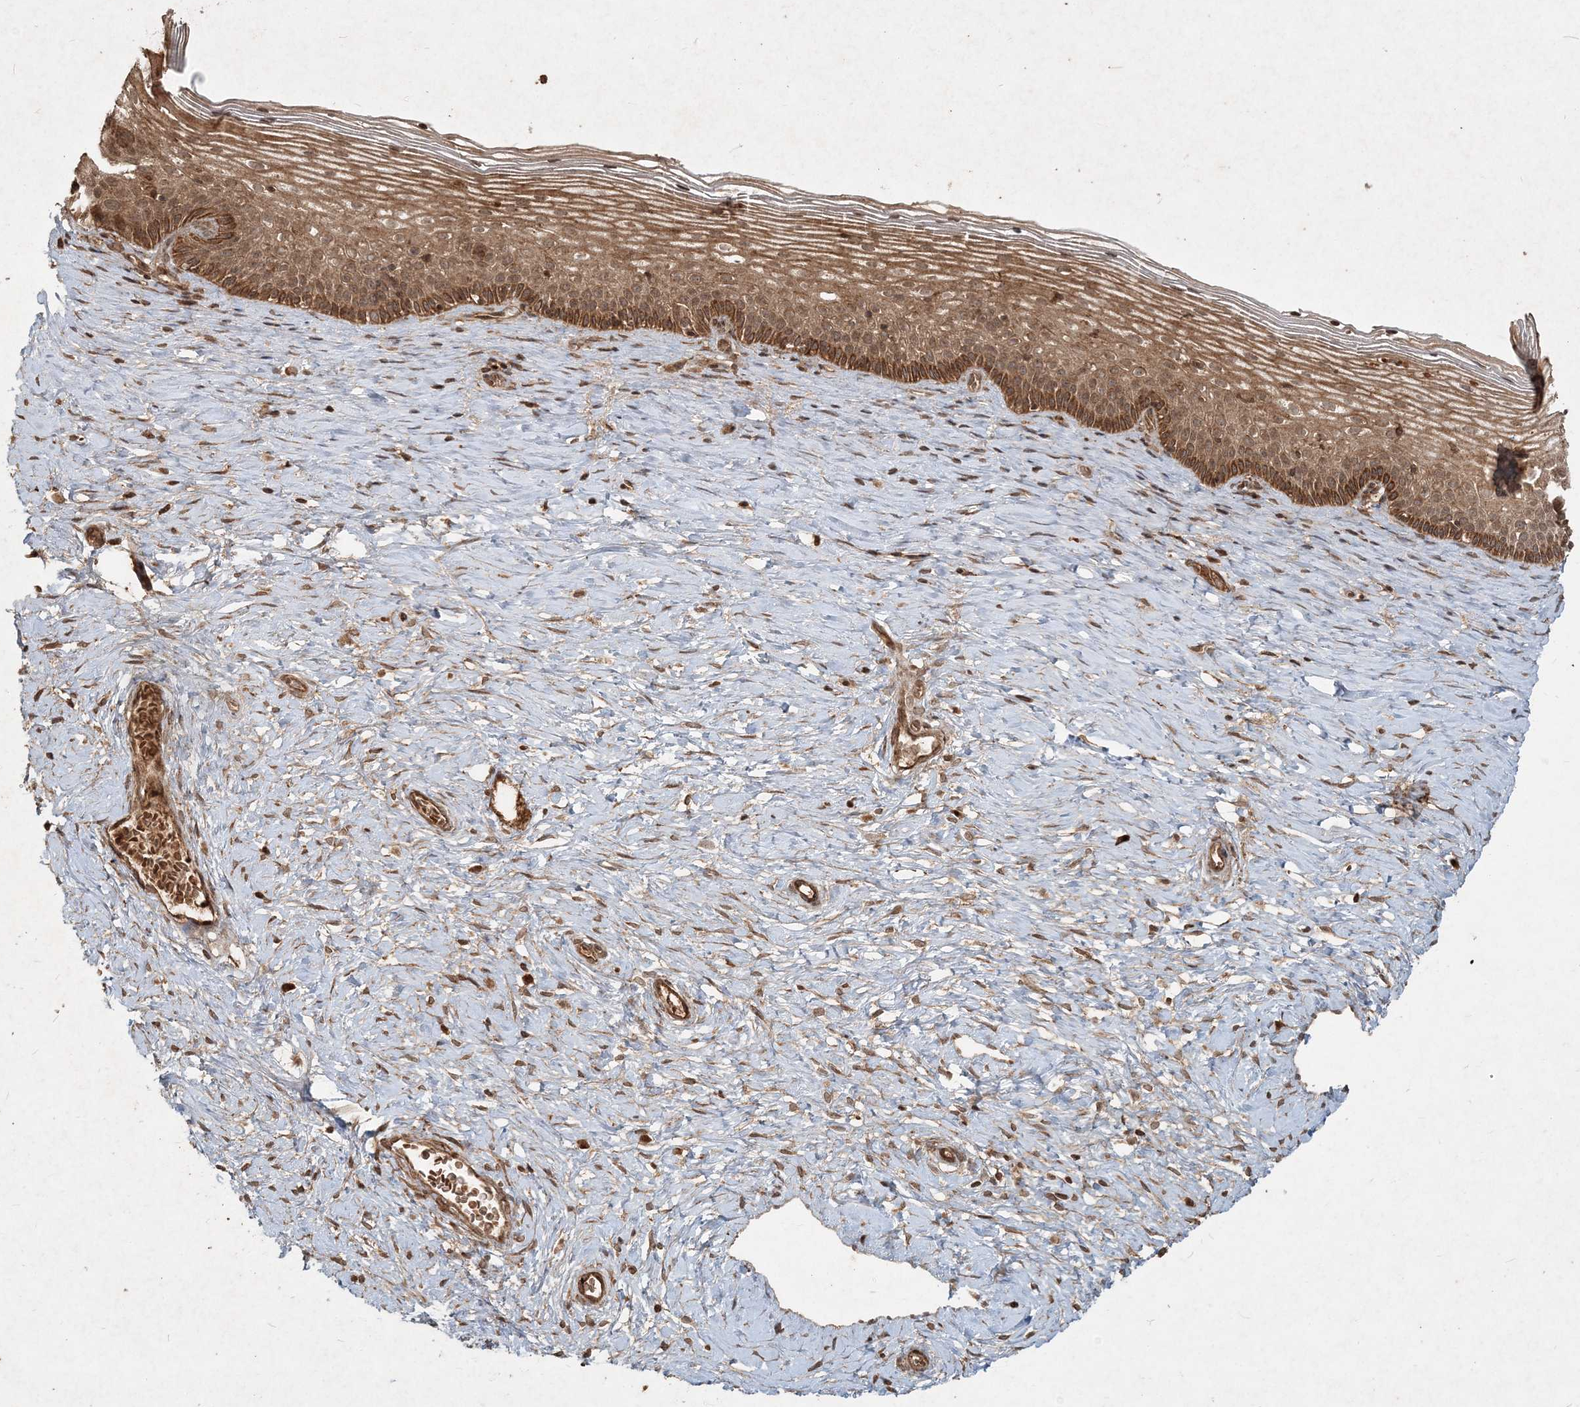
{"staining": {"intensity": "moderate", "quantity": ">75%", "location": "cytoplasmic/membranous,nuclear"}, "tissue": "cervix", "cell_type": "Glandular cells", "image_type": "normal", "snomed": [{"axis": "morphology", "description": "Normal tissue, NOS"}, {"axis": "topography", "description": "Cervix"}], "caption": "Immunohistochemistry (IHC) micrograph of benign cervix stained for a protein (brown), which exhibits medium levels of moderate cytoplasmic/membranous,nuclear staining in about >75% of glandular cells.", "gene": "NARS1", "patient": {"sex": "female", "age": 33}}